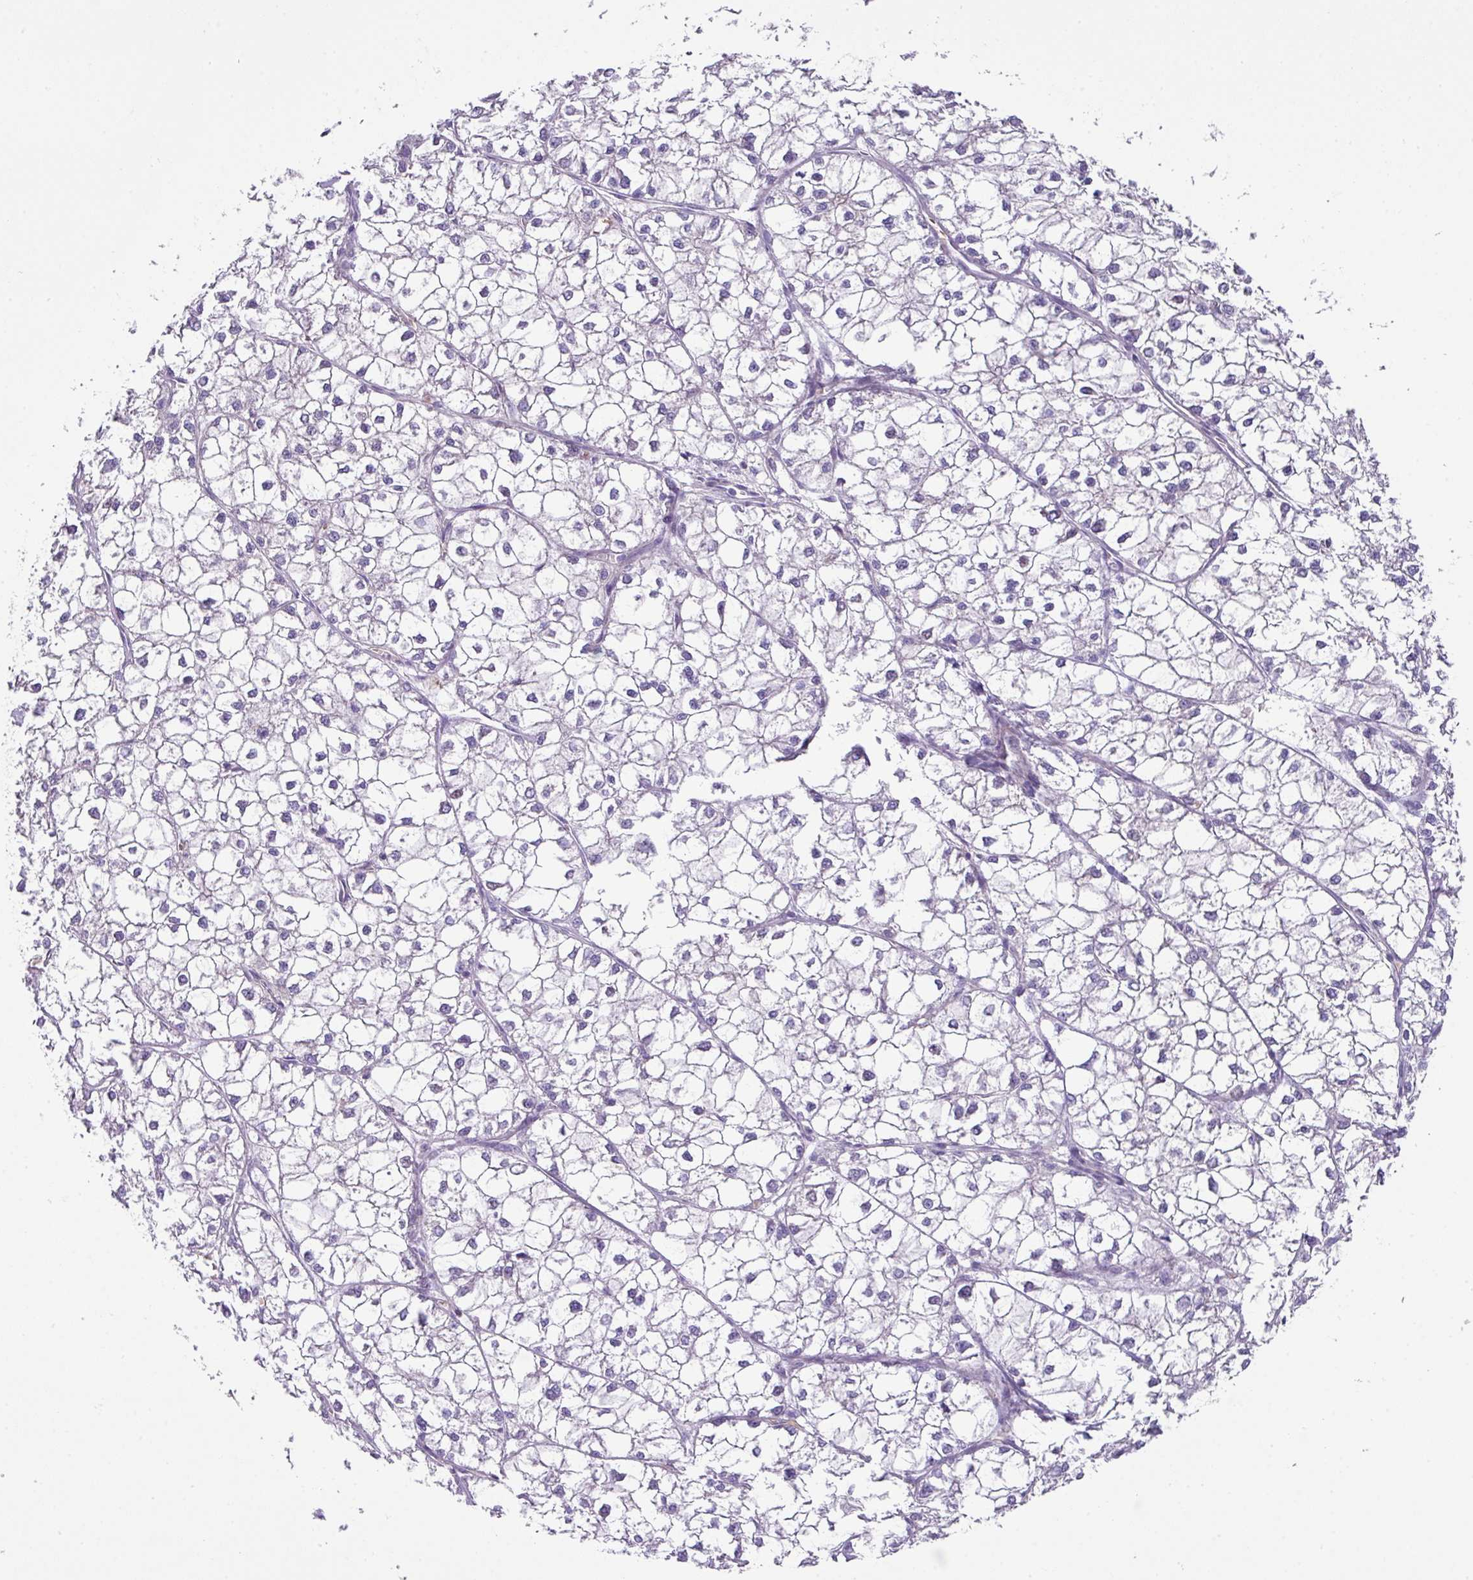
{"staining": {"intensity": "negative", "quantity": "none", "location": "none"}, "tissue": "liver cancer", "cell_type": "Tumor cells", "image_type": "cancer", "snomed": [{"axis": "morphology", "description": "Carcinoma, Hepatocellular, NOS"}, {"axis": "topography", "description": "Liver"}], "caption": "Tumor cells are negative for brown protein staining in hepatocellular carcinoma (liver). (Stains: DAB immunohistochemistry (IHC) with hematoxylin counter stain, Microscopy: brightfield microscopy at high magnification).", "gene": "DNAL1", "patient": {"sex": "female", "age": 43}}